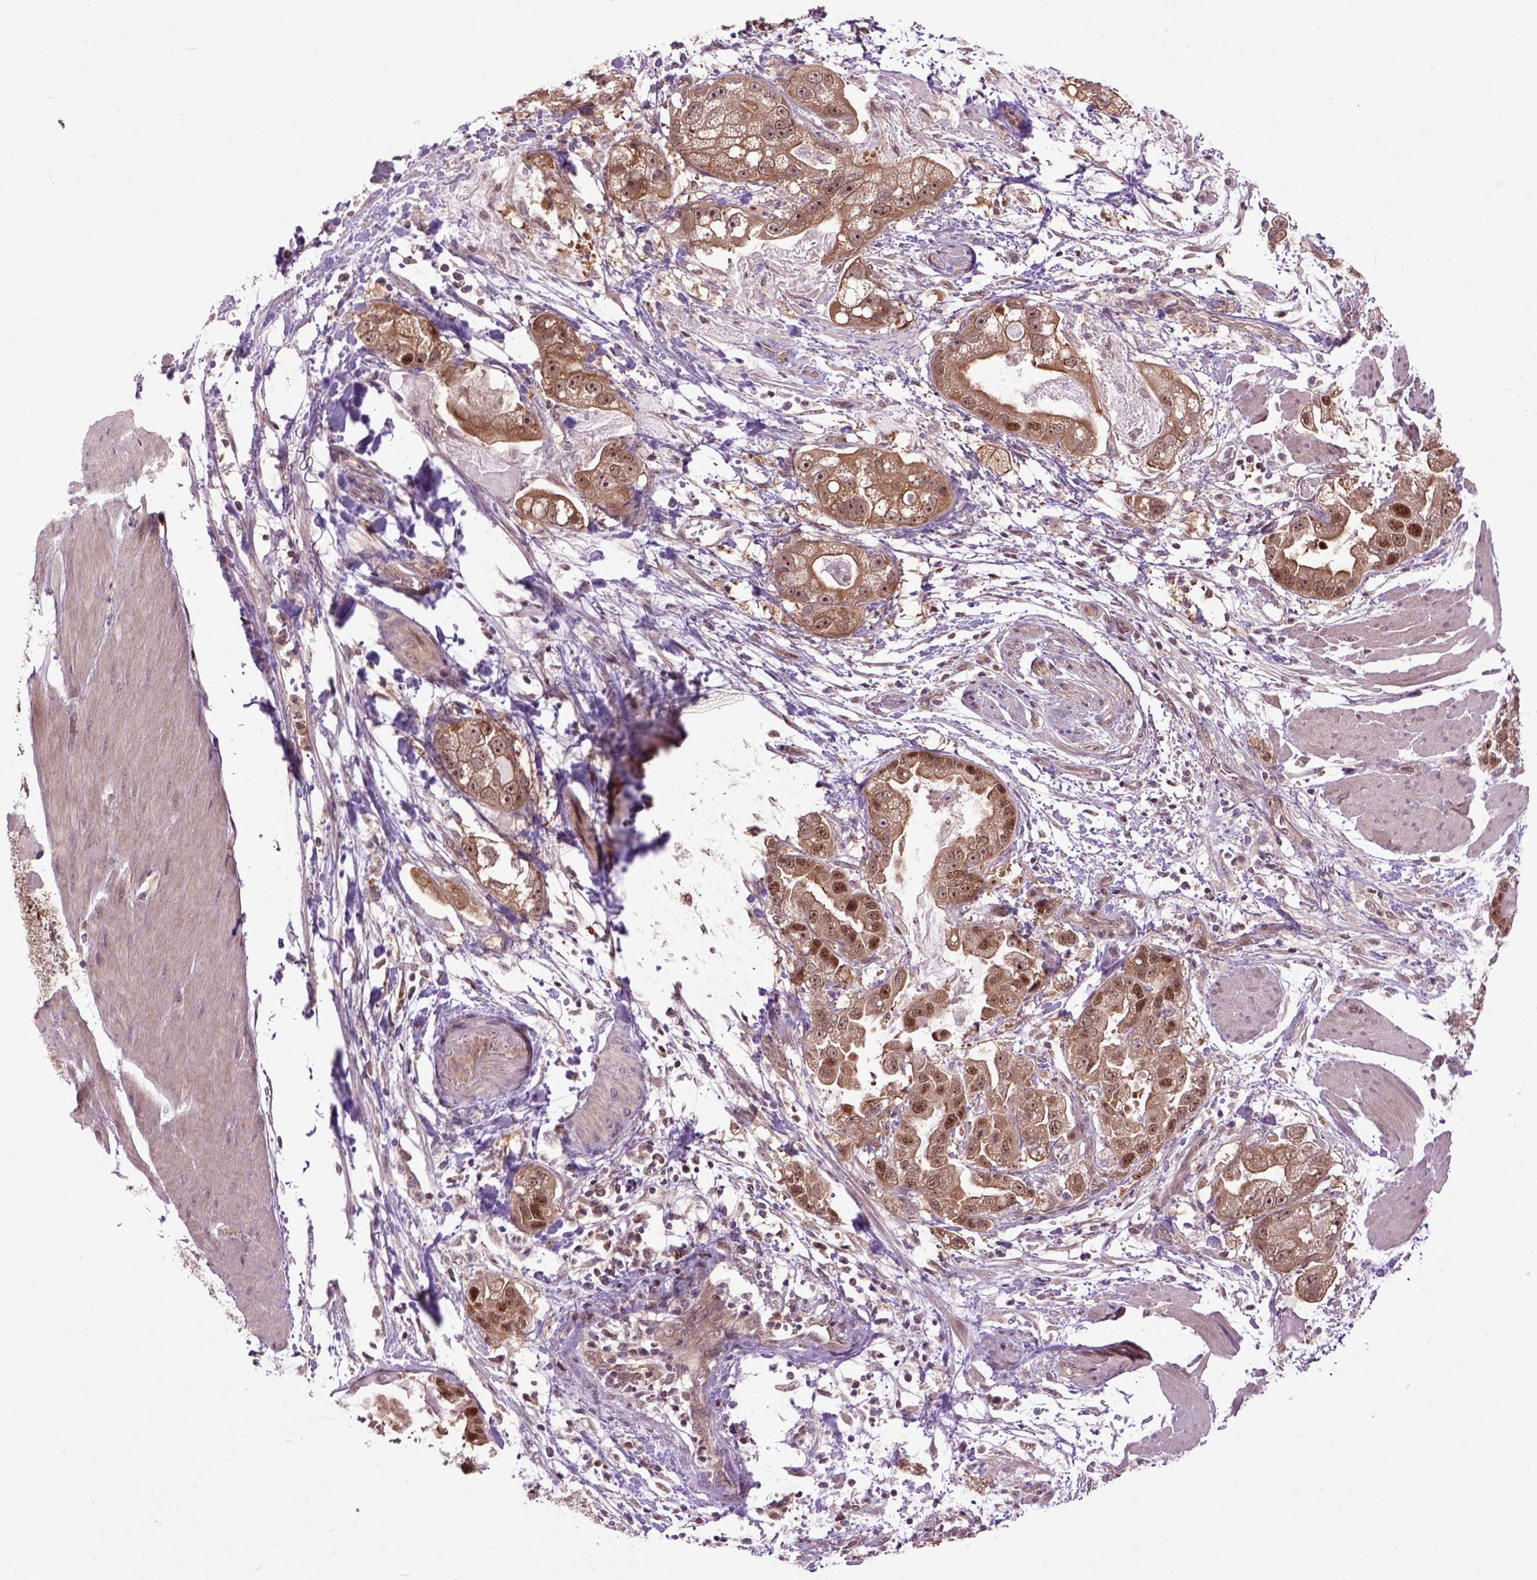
{"staining": {"intensity": "moderate", "quantity": ">75%", "location": "cytoplasmic/membranous,nuclear"}, "tissue": "stomach cancer", "cell_type": "Tumor cells", "image_type": "cancer", "snomed": [{"axis": "morphology", "description": "Adenocarcinoma, NOS"}, {"axis": "topography", "description": "Stomach"}], "caption": "A photomicrograph of human stomach cancer (adenocarcinoma) stained for a protein shows moderate cytoplasmic/membranous and nuclear brown staining in tumor cells.", "gene": "WDR48", "patient": {"sex": "male", "age": 59}}